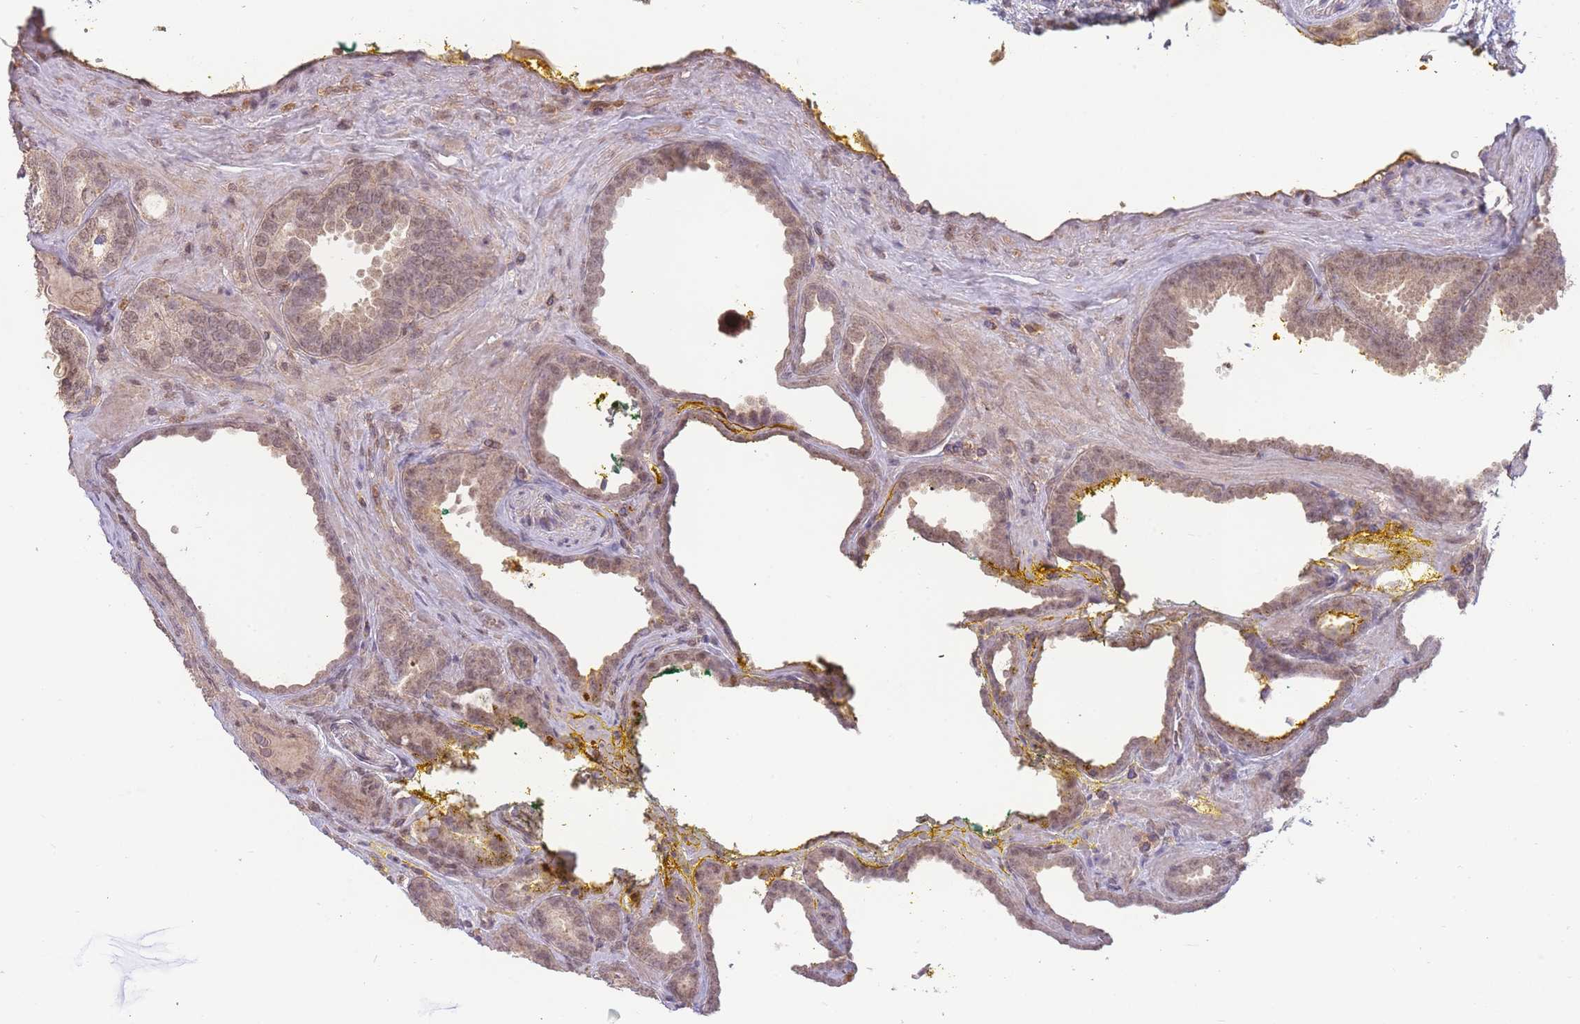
{"staining": {"intensity": "weak", "quantity": ">75%", "location": "nuclear"}, "tissue": "prostate cancer", "cell_type": "Tumor cells", "image_type": "cancer", "snomed": [{"axis": "morphology", "description": "Adenocarcinoma, High grade"}, {"axis": "topography", "description": "Prostate"}], "caption": "Weak nuclear protein staining is present in approximately >75% of tumor cells in prostate cancer (adenocarcinoma (high-grade)).", "gene": "RNF144B", "patient": {"sex": "male", "age": 72}}